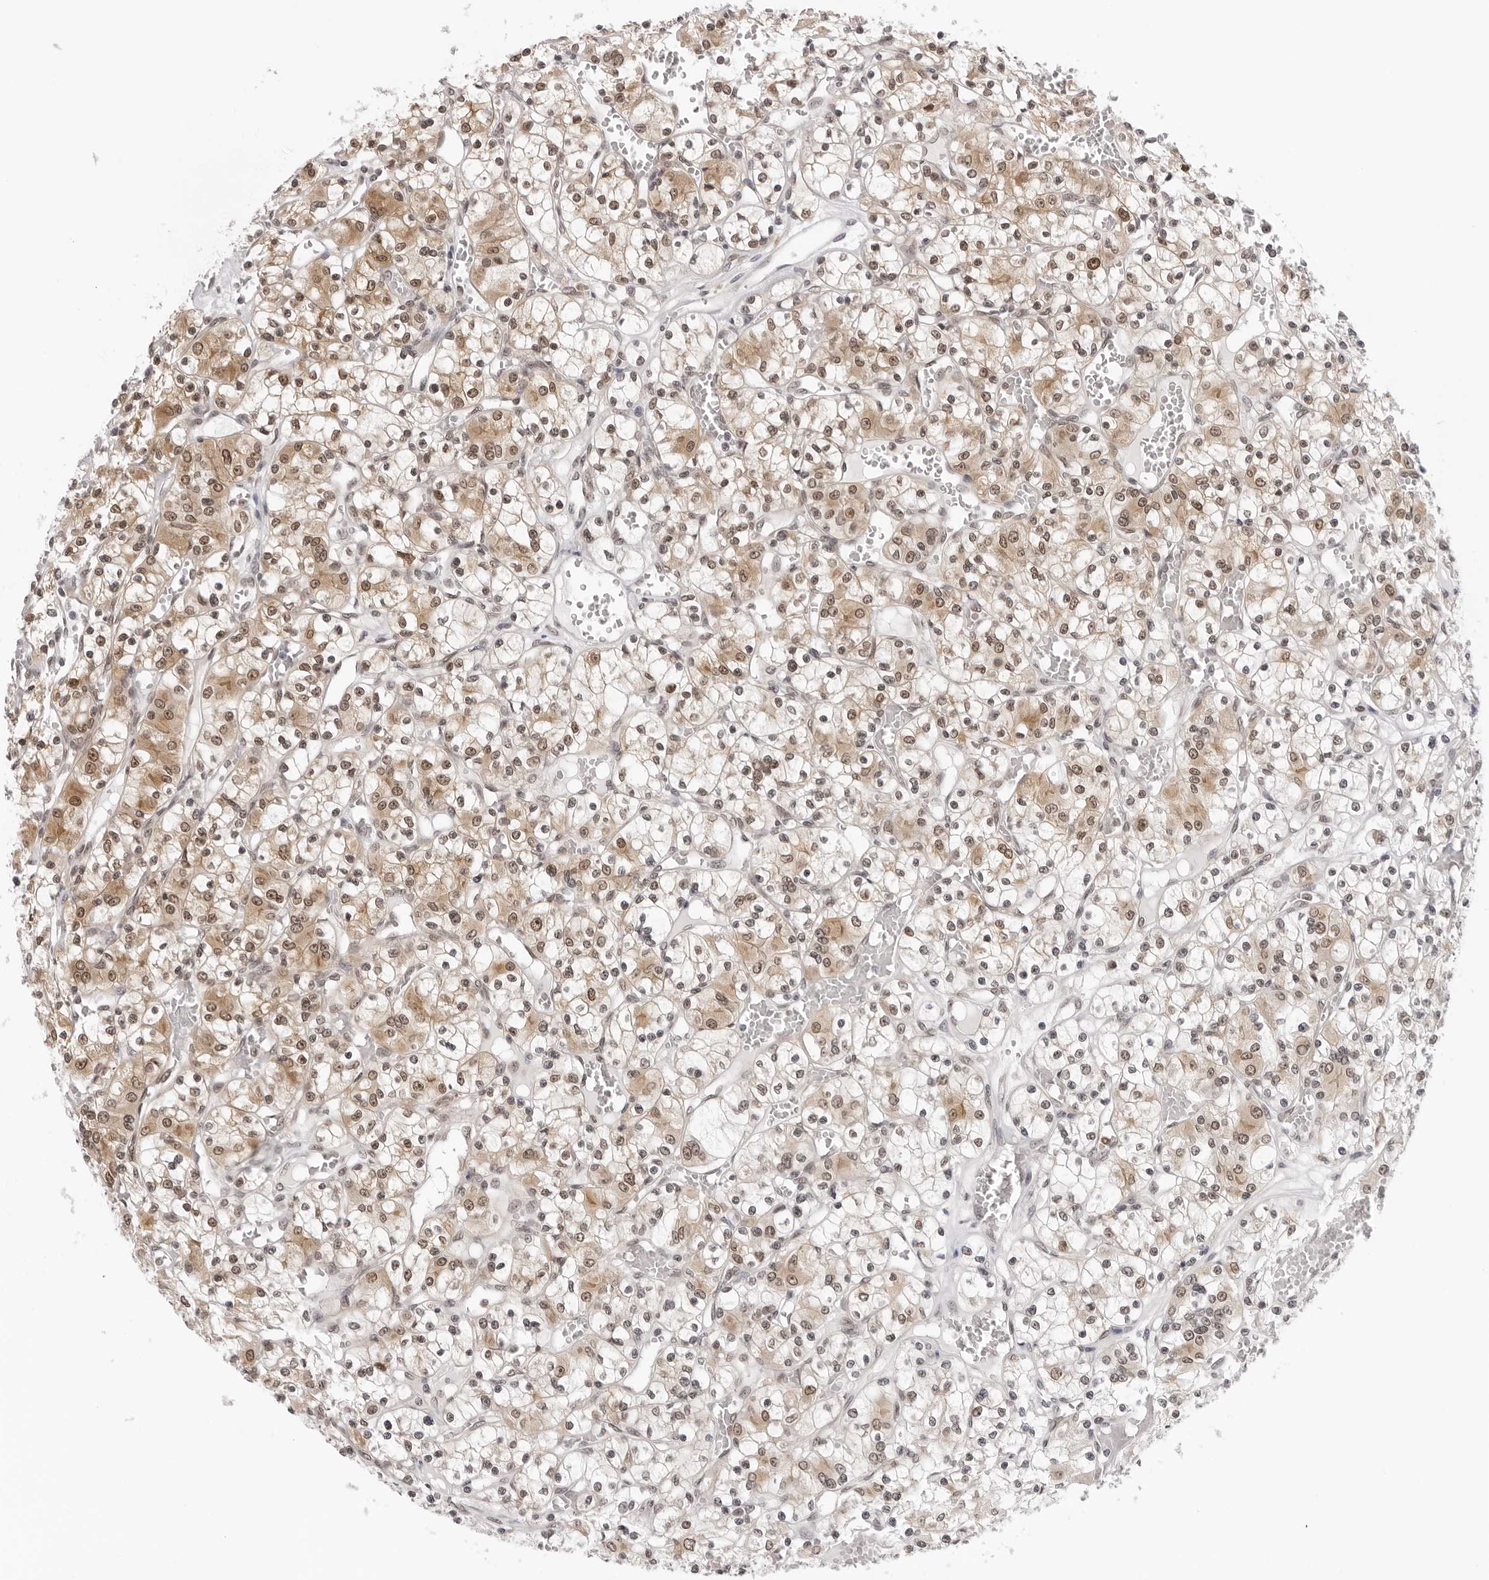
{"staining": {"intensity": "moderate", "quantity": ">75%", "location": "cytoplasmic/membranous,nuclear"}, "tissue": "renal cancer", "cell_type": "Tumor cells", "image_type": "cancer", "snomed": [{"axis": "morphology", "description": "Adenocarcinoma, NOS"}, {"axis": "topography", "description": "Kidney"}], "caption": "About >75% of tumor cells in human renal cancer demonstrate moderate cytoplasmic/membranous and nuclear protein expression as visualized by brown immunohistochemical staining.", "gene": "WDR77", "patient": {"sex": "female", "age": 59}}